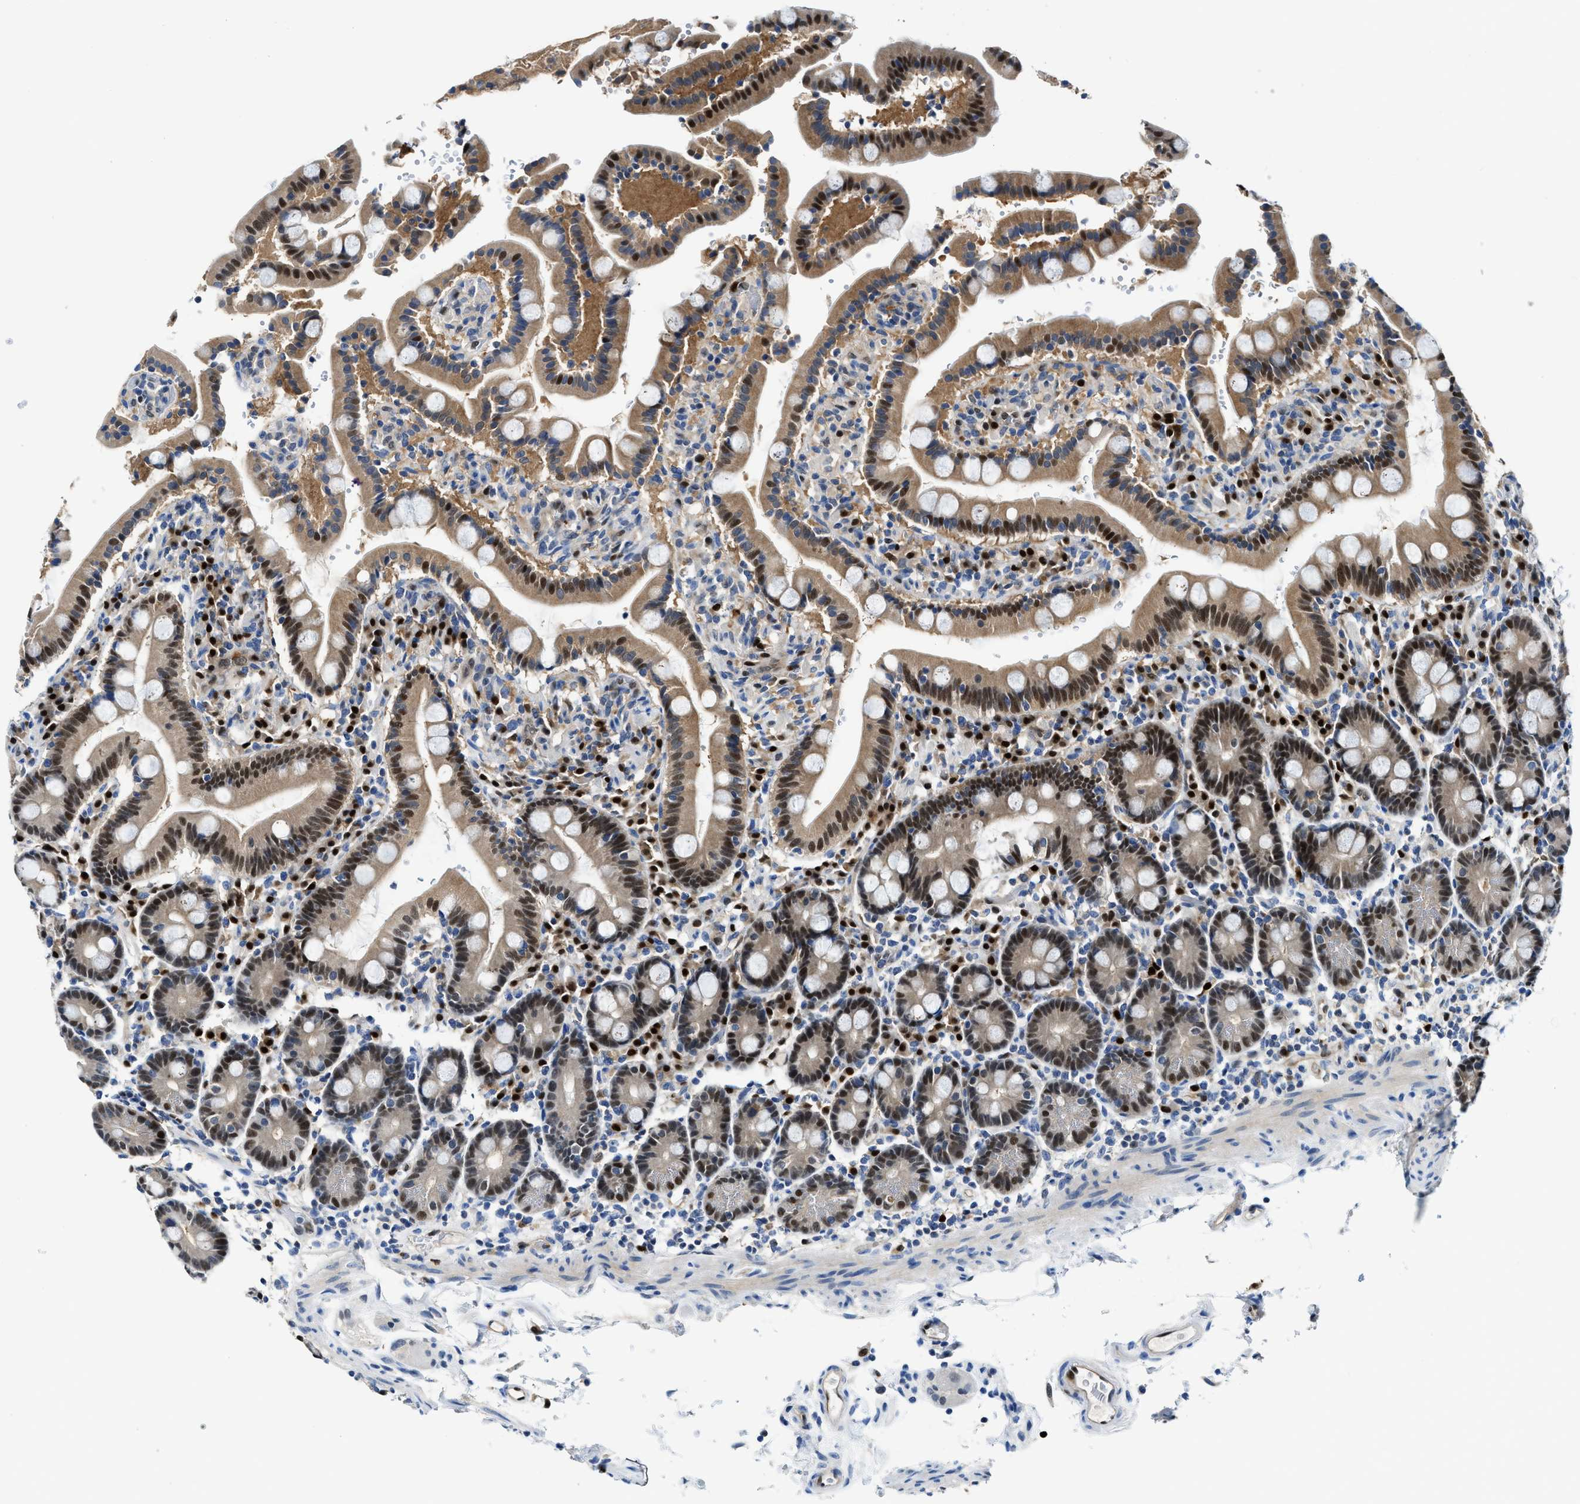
{"staining": {"intensity": "moderate", "quantity": ">75%", "location": "cytoplasmic/membranous,nuclear"}, "tissue": "duodenum", "cell_type": "Glandular cells", "image_type": "normal", "snomed": [{"axis": "morphology", "description": "Normal tissue, NOS"}, {"axis": "topography", "description": "Small intestine, NOS"}], "caption": "Glandular cells exhibit medium levels of moderate cytoplasmic/membranous,nuclear positivity in about >75% of cells in normal human duodenum.", "gene": "LTA4H", "patient": {"sex": "female", "age": 71}}